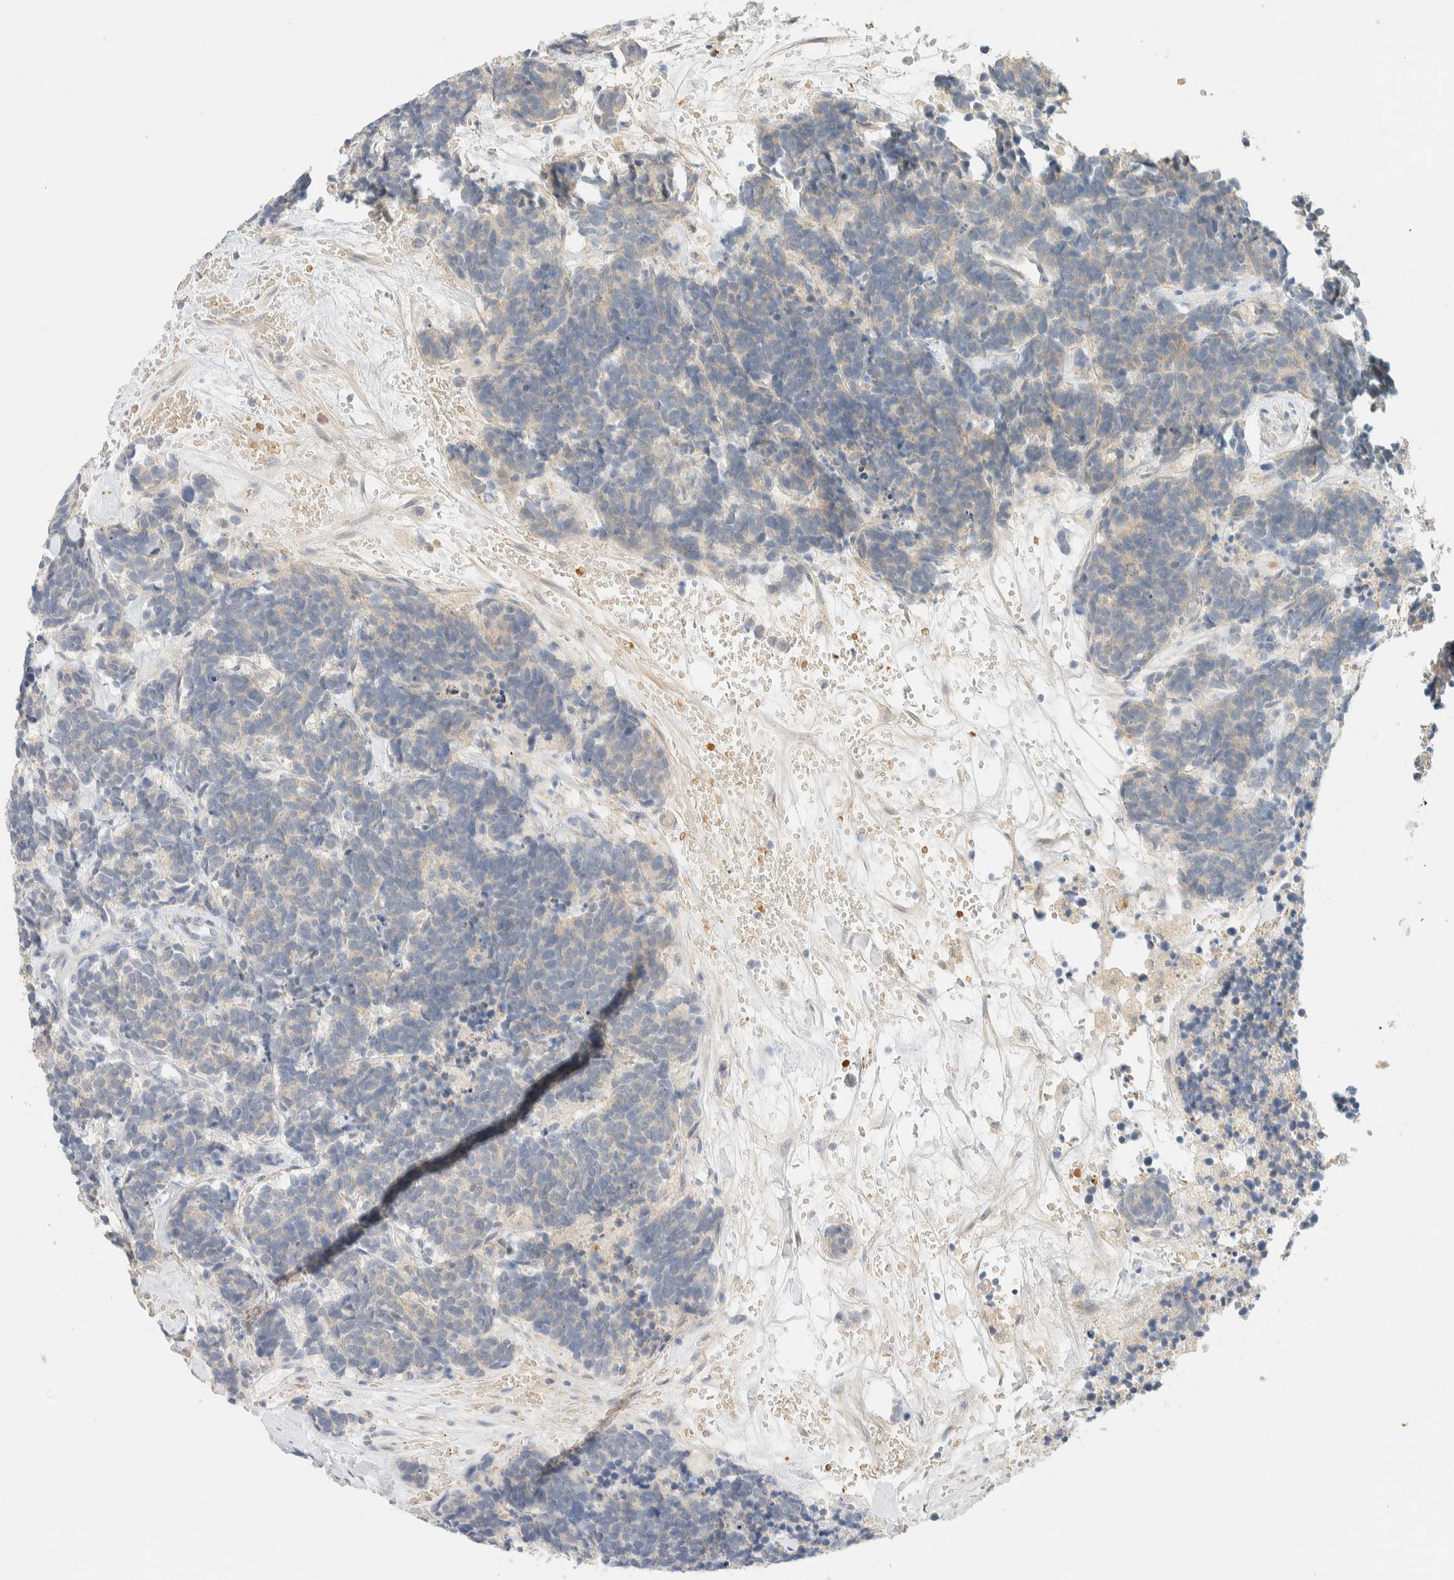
{"staining": {"intensity": "weak", "quantity": "<25%", "location": "cytoplasmic/membranous"}, "tissue": "carcinoid", "cell_type": "Tumor cells", "image_type": "cancer", "snomed": [{"axis": "morphology", "description": "Carcinoma, NOS"}, {"axis": "morphology", "description": "Carcinoid, malignant, NOS"}, {"axis": "topography", "description": "Urinary bladder"}], "caption": "Immunohistochemistry histopathology image of neoplastic tissue: human carcinoid stained with DAB demonstrates no significant protein positivity in tumor cells.", "gene": "TNK1", "patient": {"sex": "male", "age": 57}}